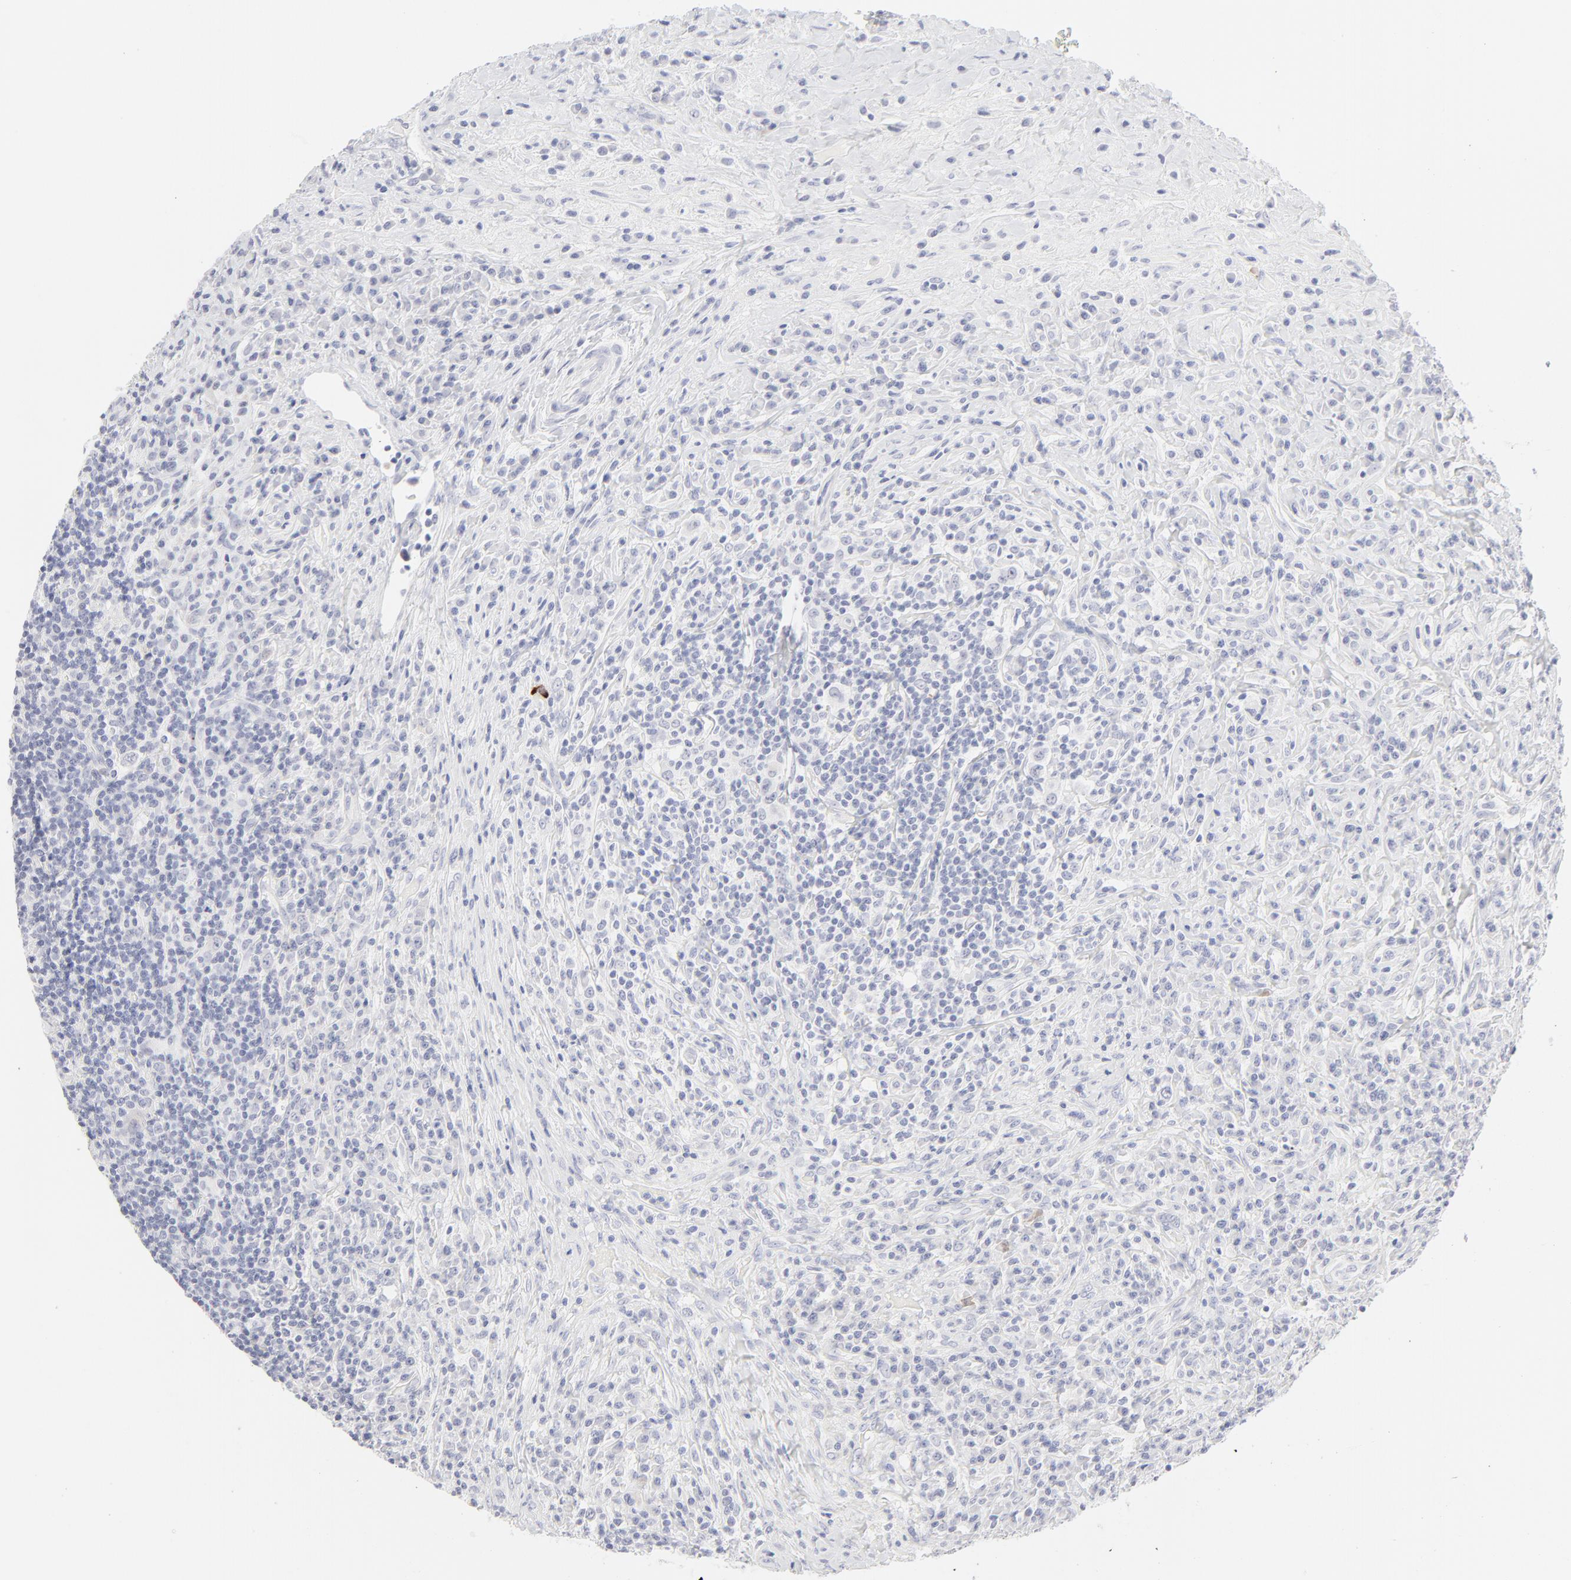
{"staining": {"intensity": "negative", "quantity": "none", "location": "none"}, "tissue": "lymphoma", "cell_type": "Tumor cells", "image_type": "cancer", "snomed": [{"axis": "morphology", "description": "Hodgkin's disease, NOS"}, {"axis": "topography", "description": "Lymph node"}], "caption": "An immunohistochemistry (IHC) image of Hodgkin's disease is shown. There is no staining in tumor cells of Hodgkin's disease.", "gene": "NPNT", "patient": {"sex": "female", "age": 25}}